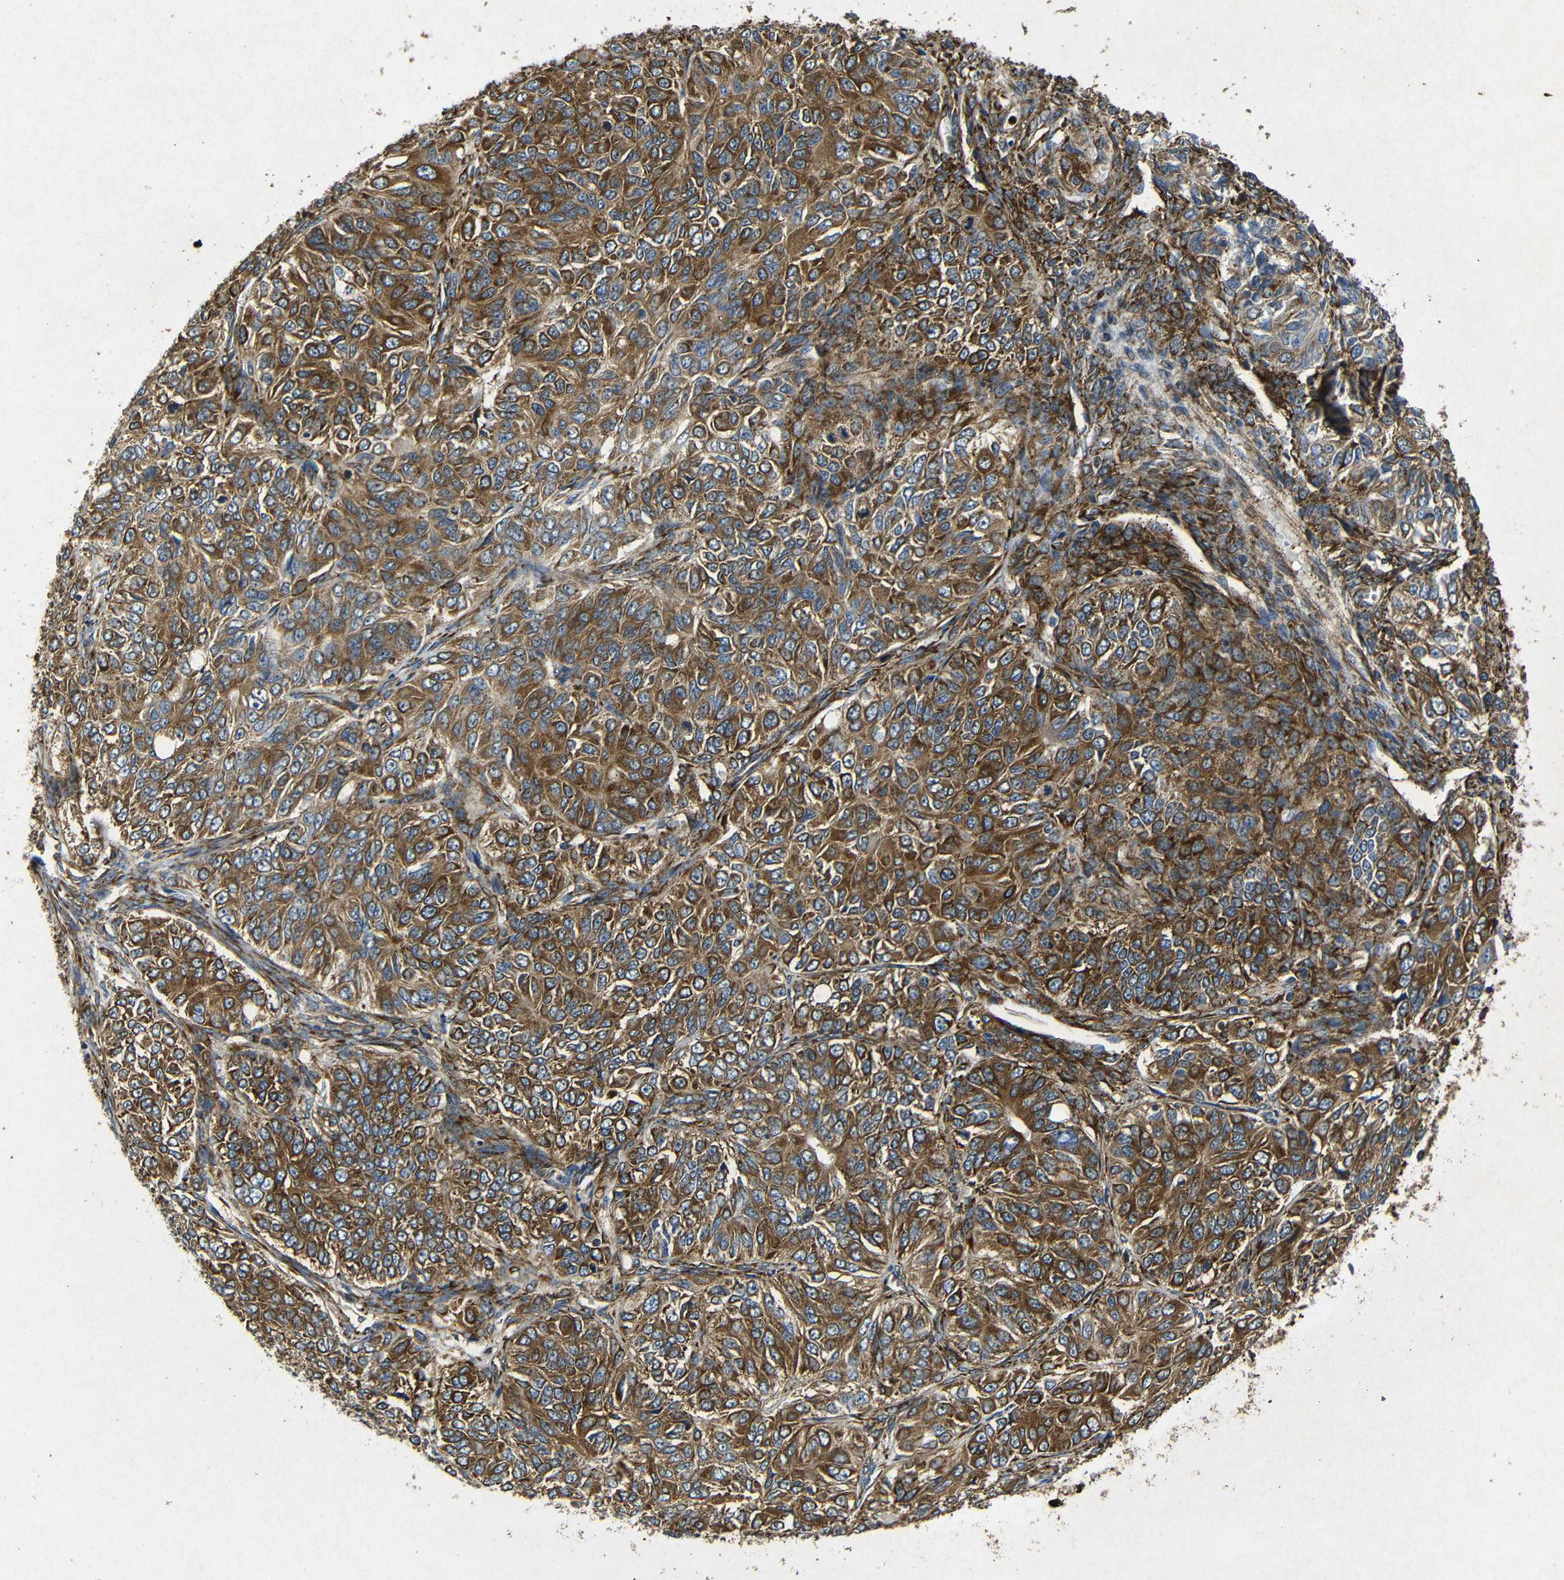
{"staining": {"intensity": "strong", "quantity": ">75%", "location": "cytoplasmic/membranous"}, "tissue": "ovarian cancer", "cell_type": "Tumor cells", "image_type": "cancer", "snomed": [{"axis": "morphology", "description": "Carcinoma, endometroid"}, {"axis": "topography", "description": "Ovary"}], "caption": "Tumor cells display high levels of strong cytoplasmic/membranous staining in about >75% of cells in ovarian endometroid carcinoma.", "gene": "BTF3", "patient": {"sex": "female", "age": 51}}